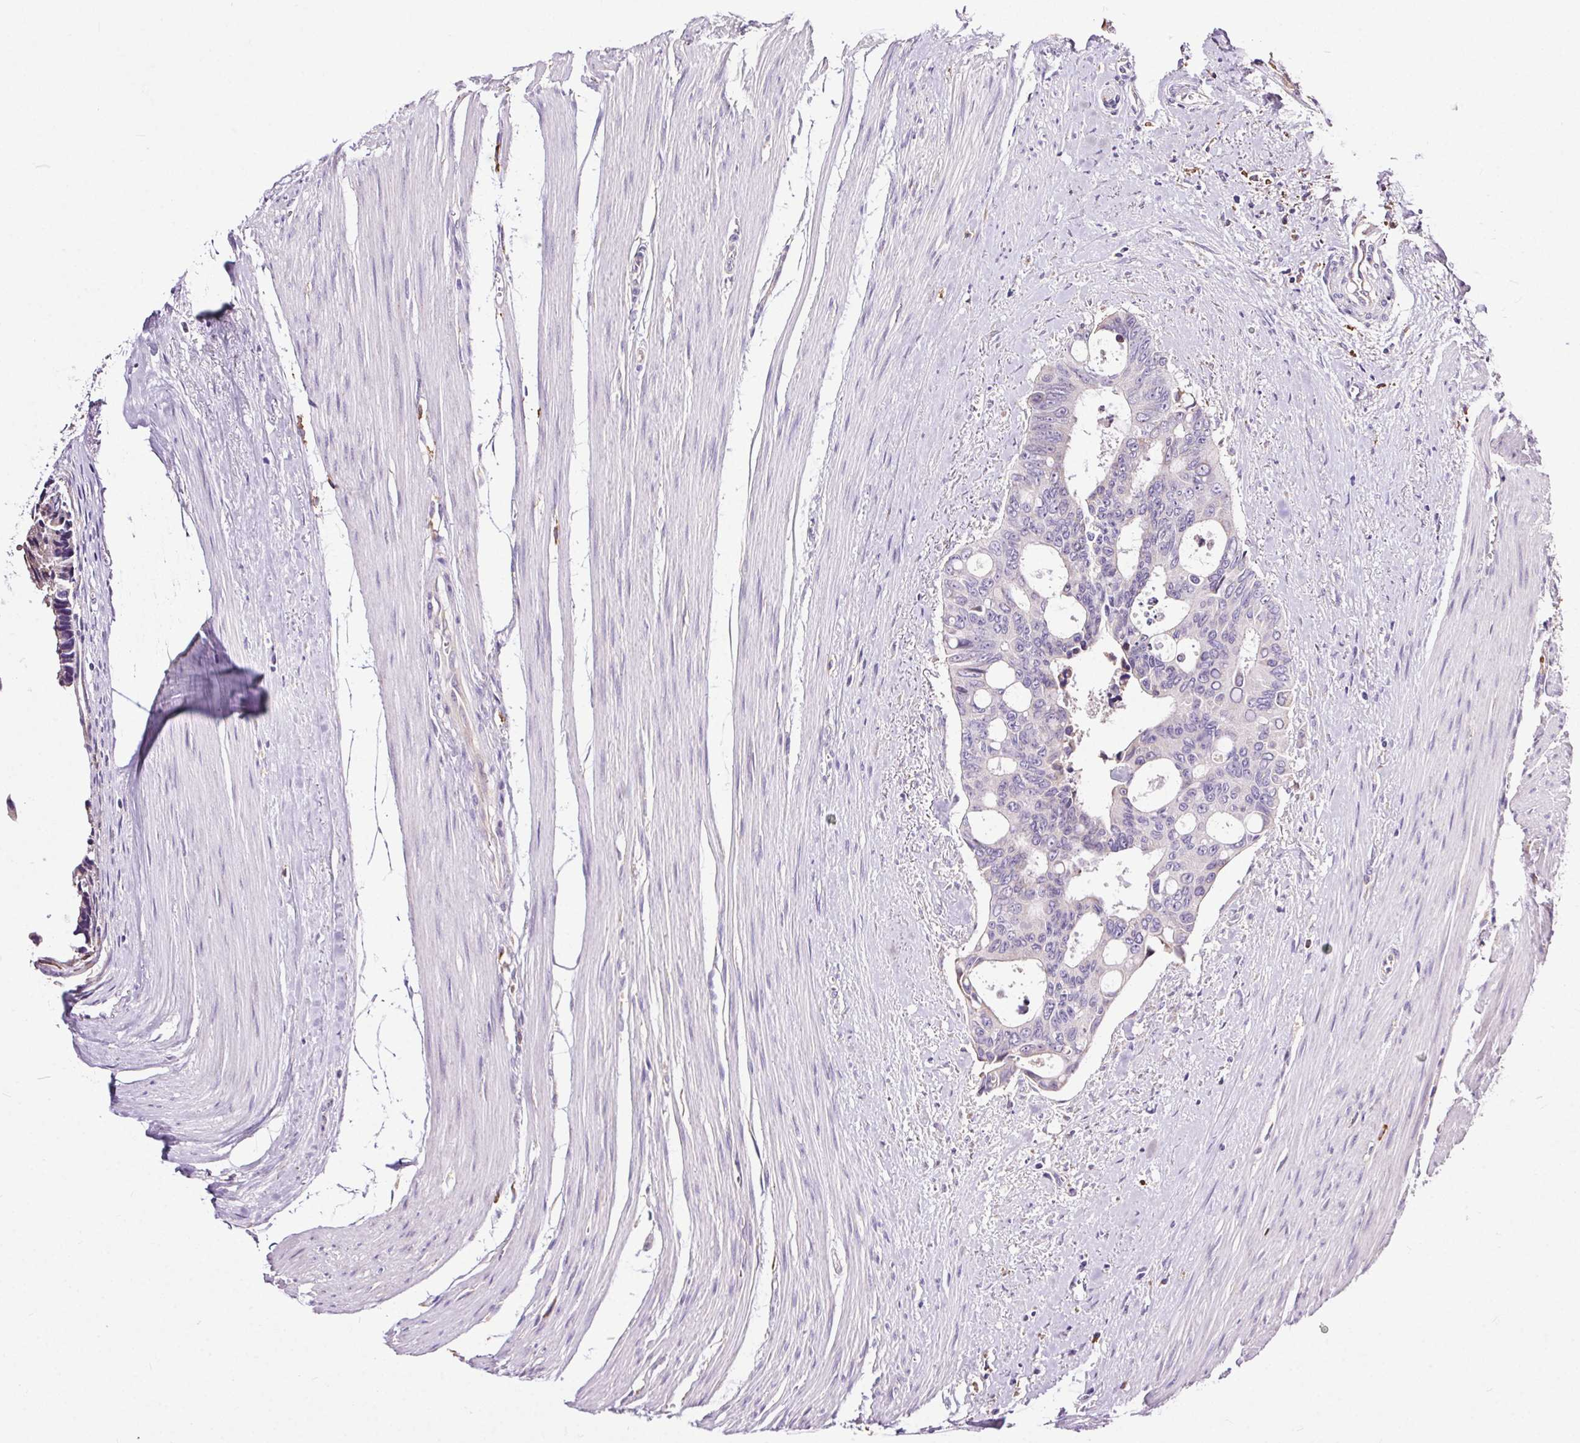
{"staining": {"intensity": "negative", "quantity": "none", "location": "none"}, "tissue": "colorectal cancer", "cell_type": "Tumor cells", "image_type": "cancer", "snomed": [{"axis": "morphology", "description": "Adenocarcinoma, NOS"}, {"axis": "topography", "description": "Rectum"}], "caption": "Image shows no protein expression in tumor cells of colorectal cancer (adenocarcinoma) tissue.", "gene": "SNX31", "patient": {"sex": "male", "age": 76}}